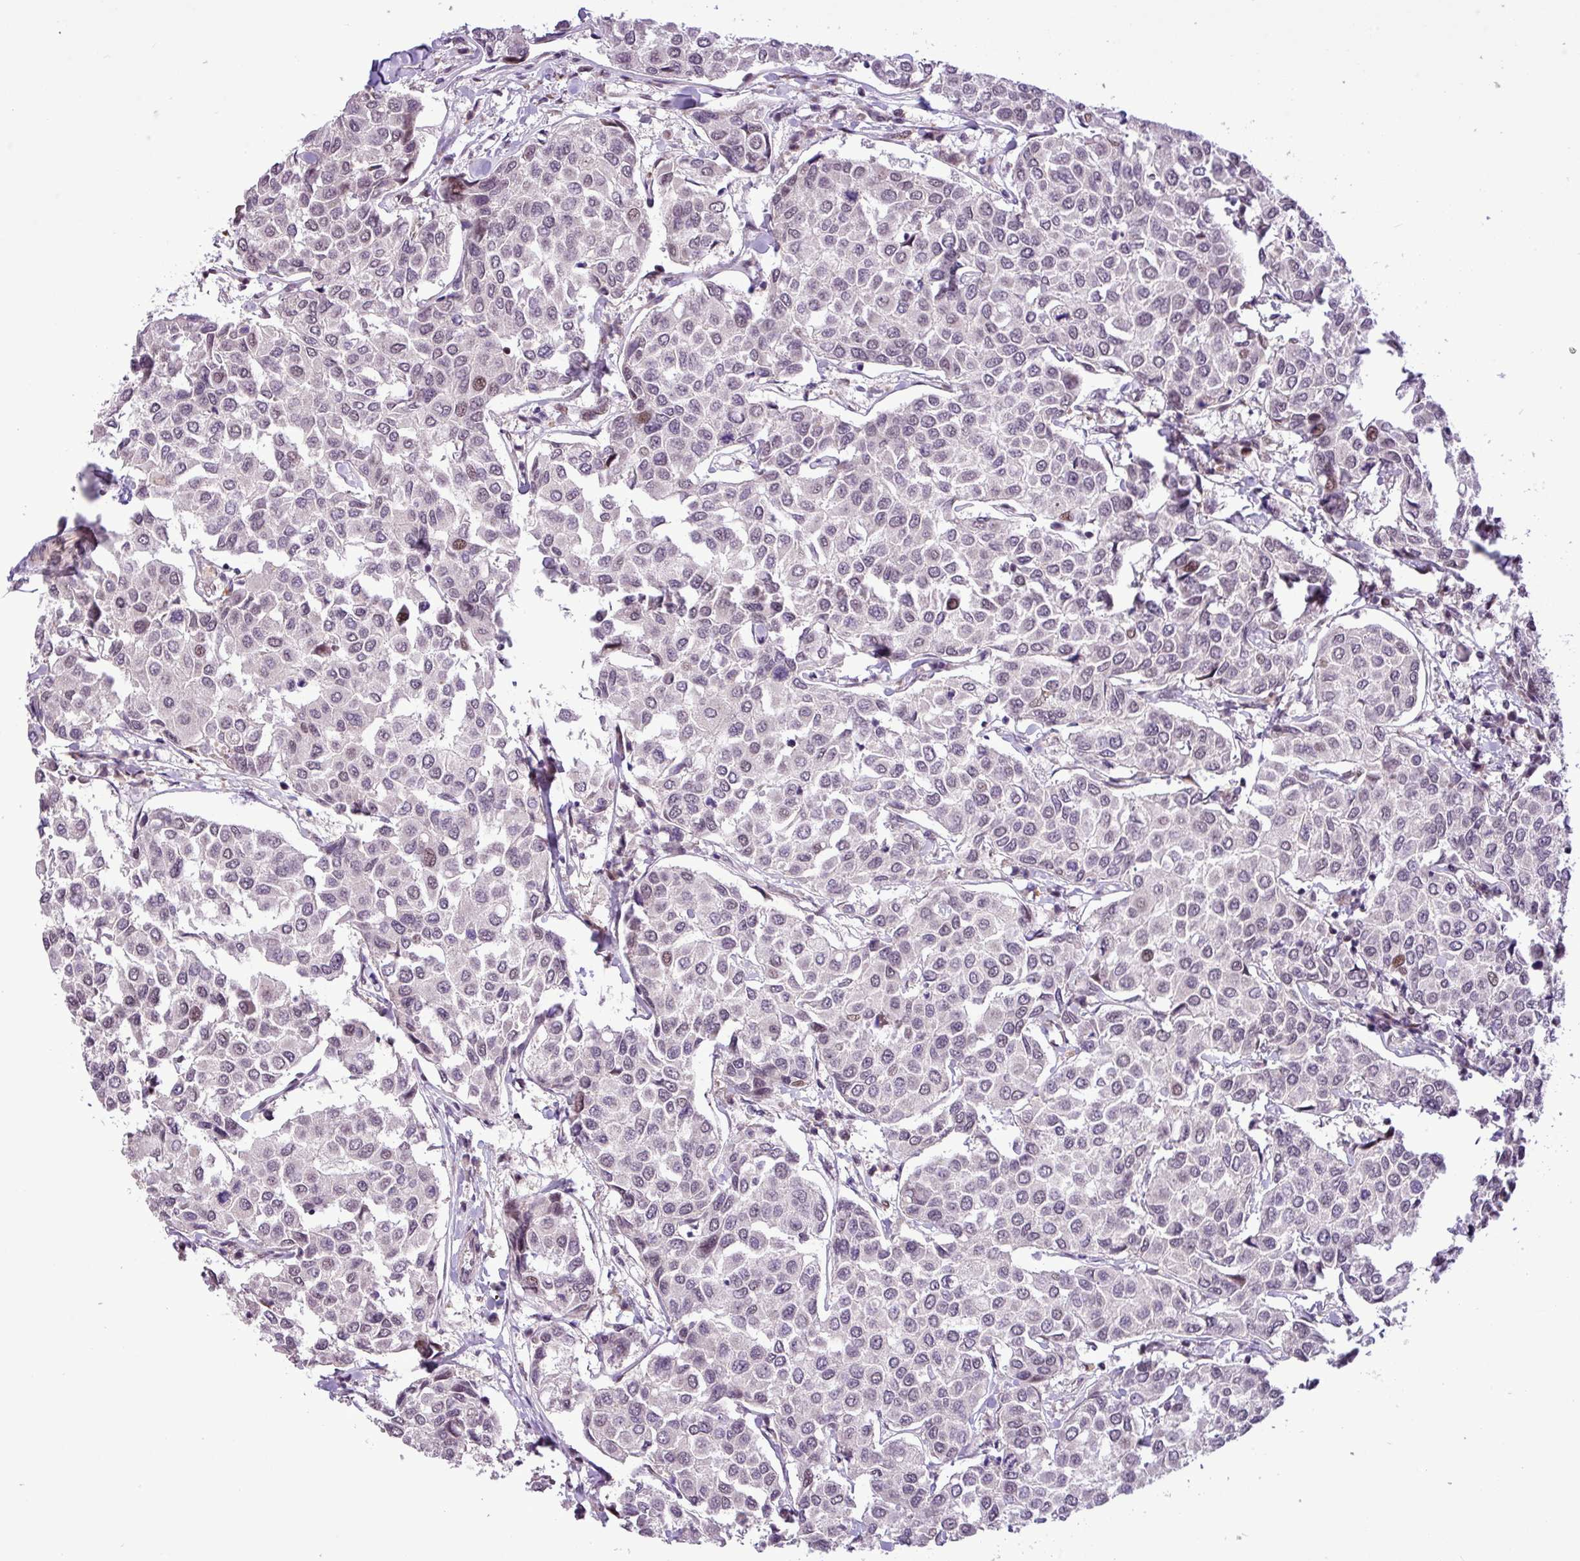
{"staining": {"intensity": "weak", "quantity": "<25%", "location": "nuclear"}, "tissue": "breast cancer", "cell_type": "Tumor cells", "image_type": "cancer", "snomed": [{"axis": "morphology", "description": "Duct carcinoma"}, {"axis": "topography", "description": "Breast"}], "caption": "High magnification brightfield microscopy of breast intraductal carcinoma stained with DAB (3,3'-diaminobenzidine) (brown) and counterstained with hematoxylin (blue): tumor cells show no significant staining.", "gene": "ZNF354A", "patient": {"sex": "female", "age": 55}}